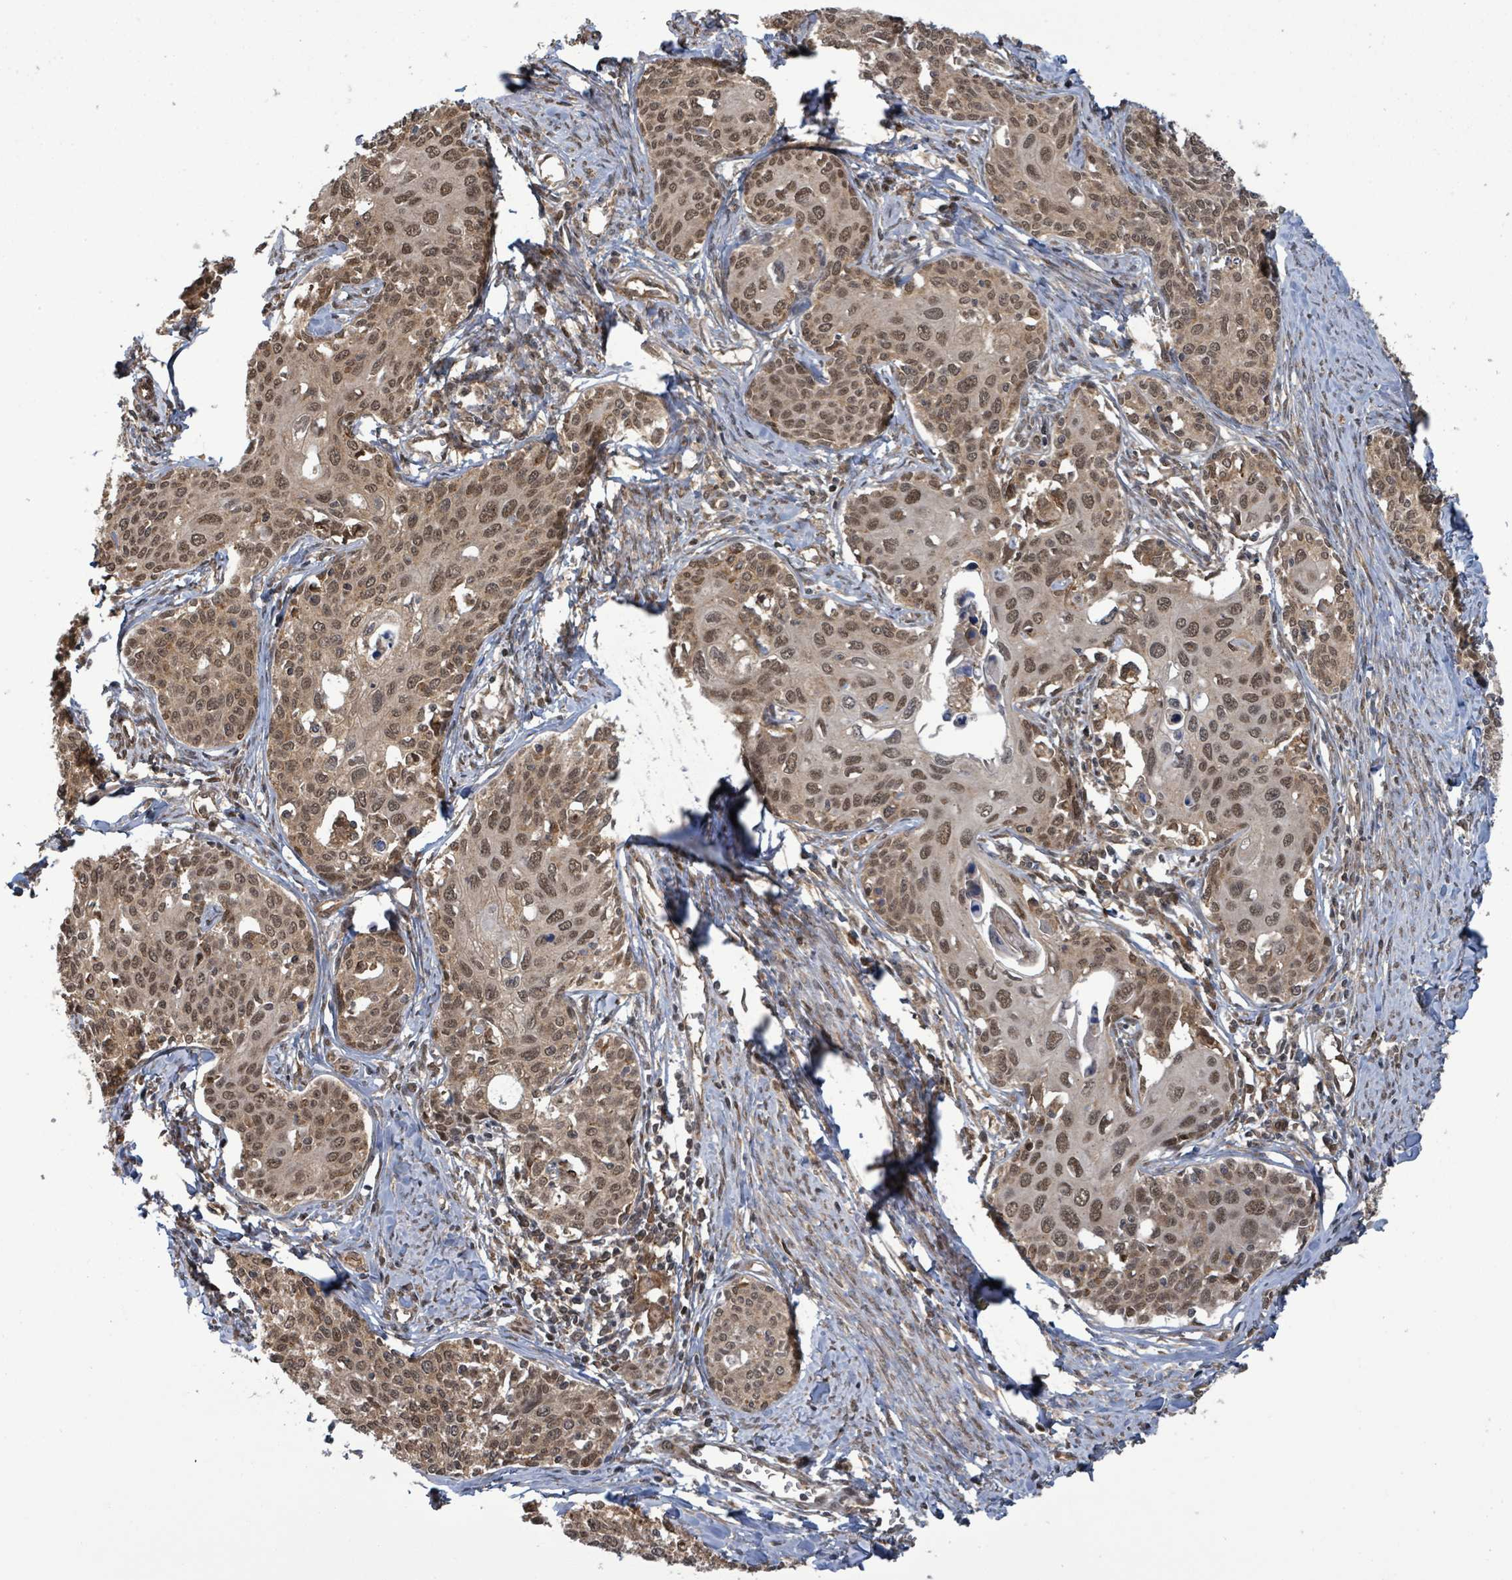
{"staining": {"intensity": "moderate", "quantity": ">75%", "location": "cytoplasmic/membranous,nuclear"}, "tissue": "cervical cancer", "cell_type": "Tumor cells", "image_type": "cancer", "snomed": [{"axis": "morphology", "description": "Squamous cell carcinoma, NOS"}, {"axis": "morphology", "description": "Adenocarcinoma, NOS"}, {"axis": "topography", "description": "Cervix"}], "caption": "A brown stain labels moderate cytoplasmic/membranous and nuclear positivity of a protein in cervical cancer tumor cells. The staining was performed using DAB (3,3'-diaminobenzidine), with brown indicating positive protein expression. Nuclei are stained blue with hematoxylin.", "gene": "KLC1", "patient": {"sex": "female", "age": 52}}